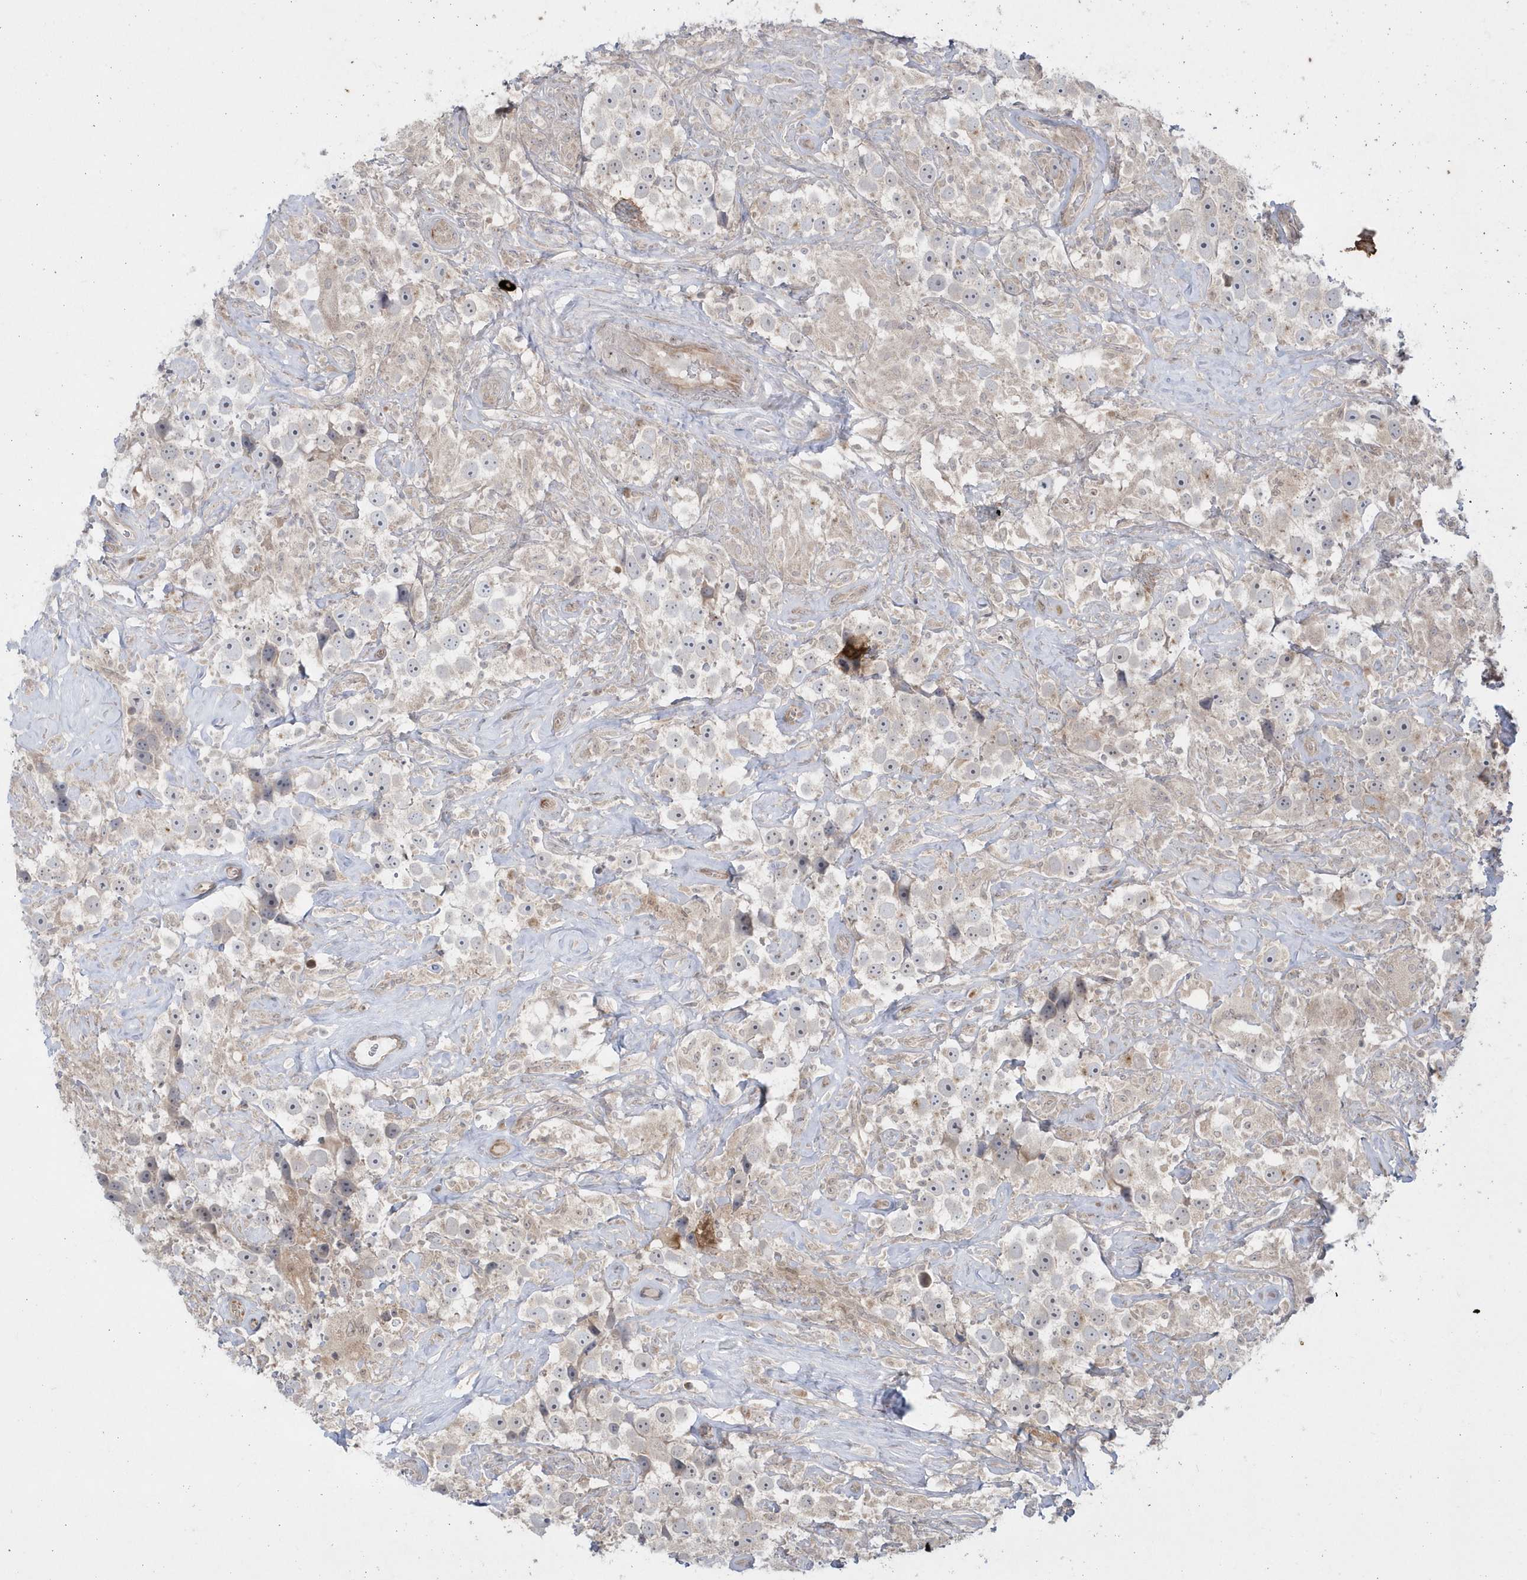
{"staining": {"intensity": "negative", "quantity": "none", "location": "none"}, "tissue": "testis cancer", "cell_type": "Tumor cells", "image_type": "cancer", "snomed": [{"axis": "morphology", "description": "Seminoma, NOS"}, {"axis": "topography", "description": "Testis"}], "caption": "Tumor cells show no significant protein positivity in testis cancer.", "gene": "DHX57", "patient": {"sex": "male", "age": 49}}